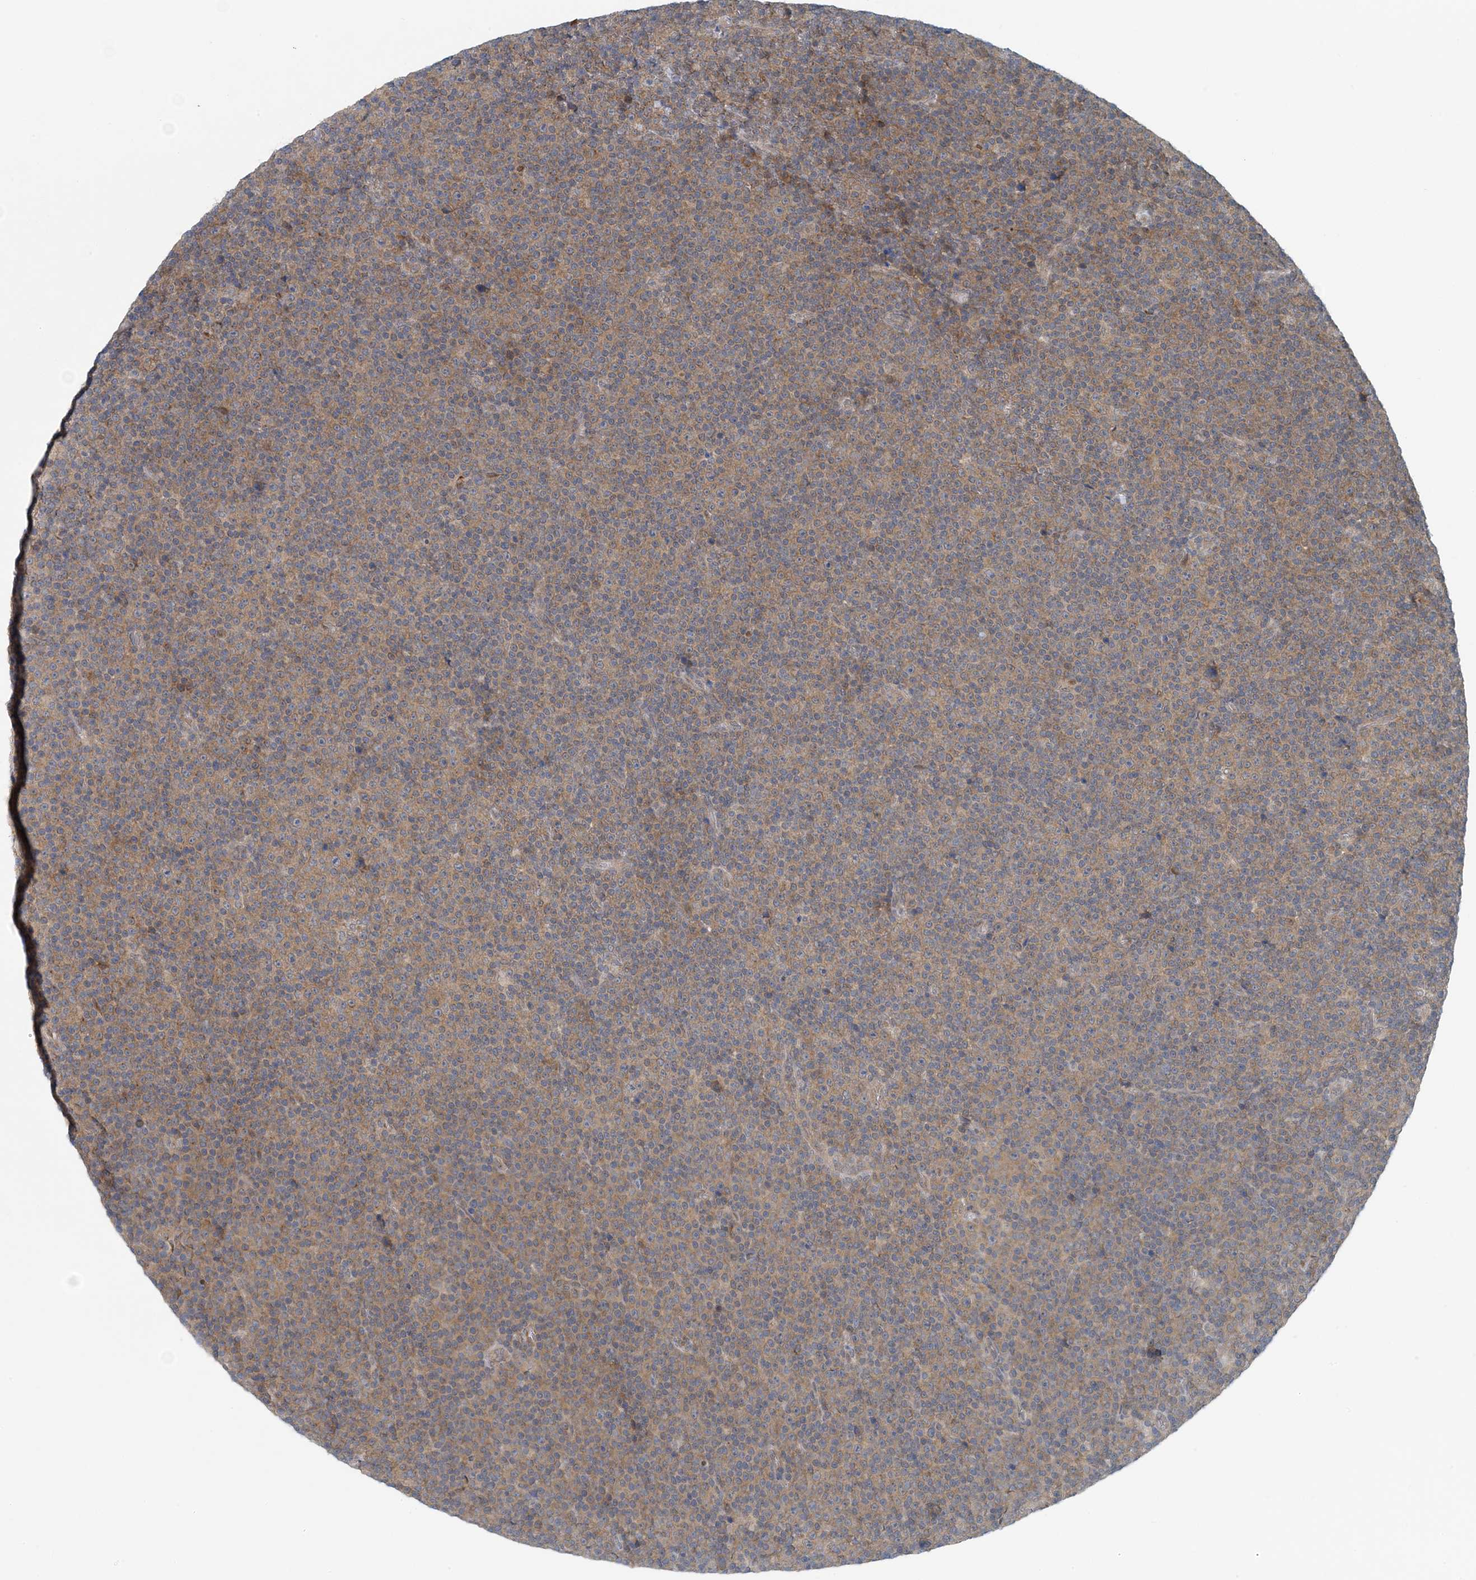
{"staining": {"intensity": "weak", "quantity": ">75%", "location": "cytoplasmic/membranous"}, "tissue": "lymphoma", "cell_type": "Tumor cells", "image_type": "cancer", "snomed": [{"axis": "morphology", "description": "Malignant lymphoma, non-Hodgkin's type, Low grade"}, {"axis": "topography", "description": "Lymph node"}], "caption": "Human lymphoma stained with a protein marker demonstrates weak staining in tumor cells.", "gene": "HIKESHI", "patient": {"sex": "female", "age": 67}}